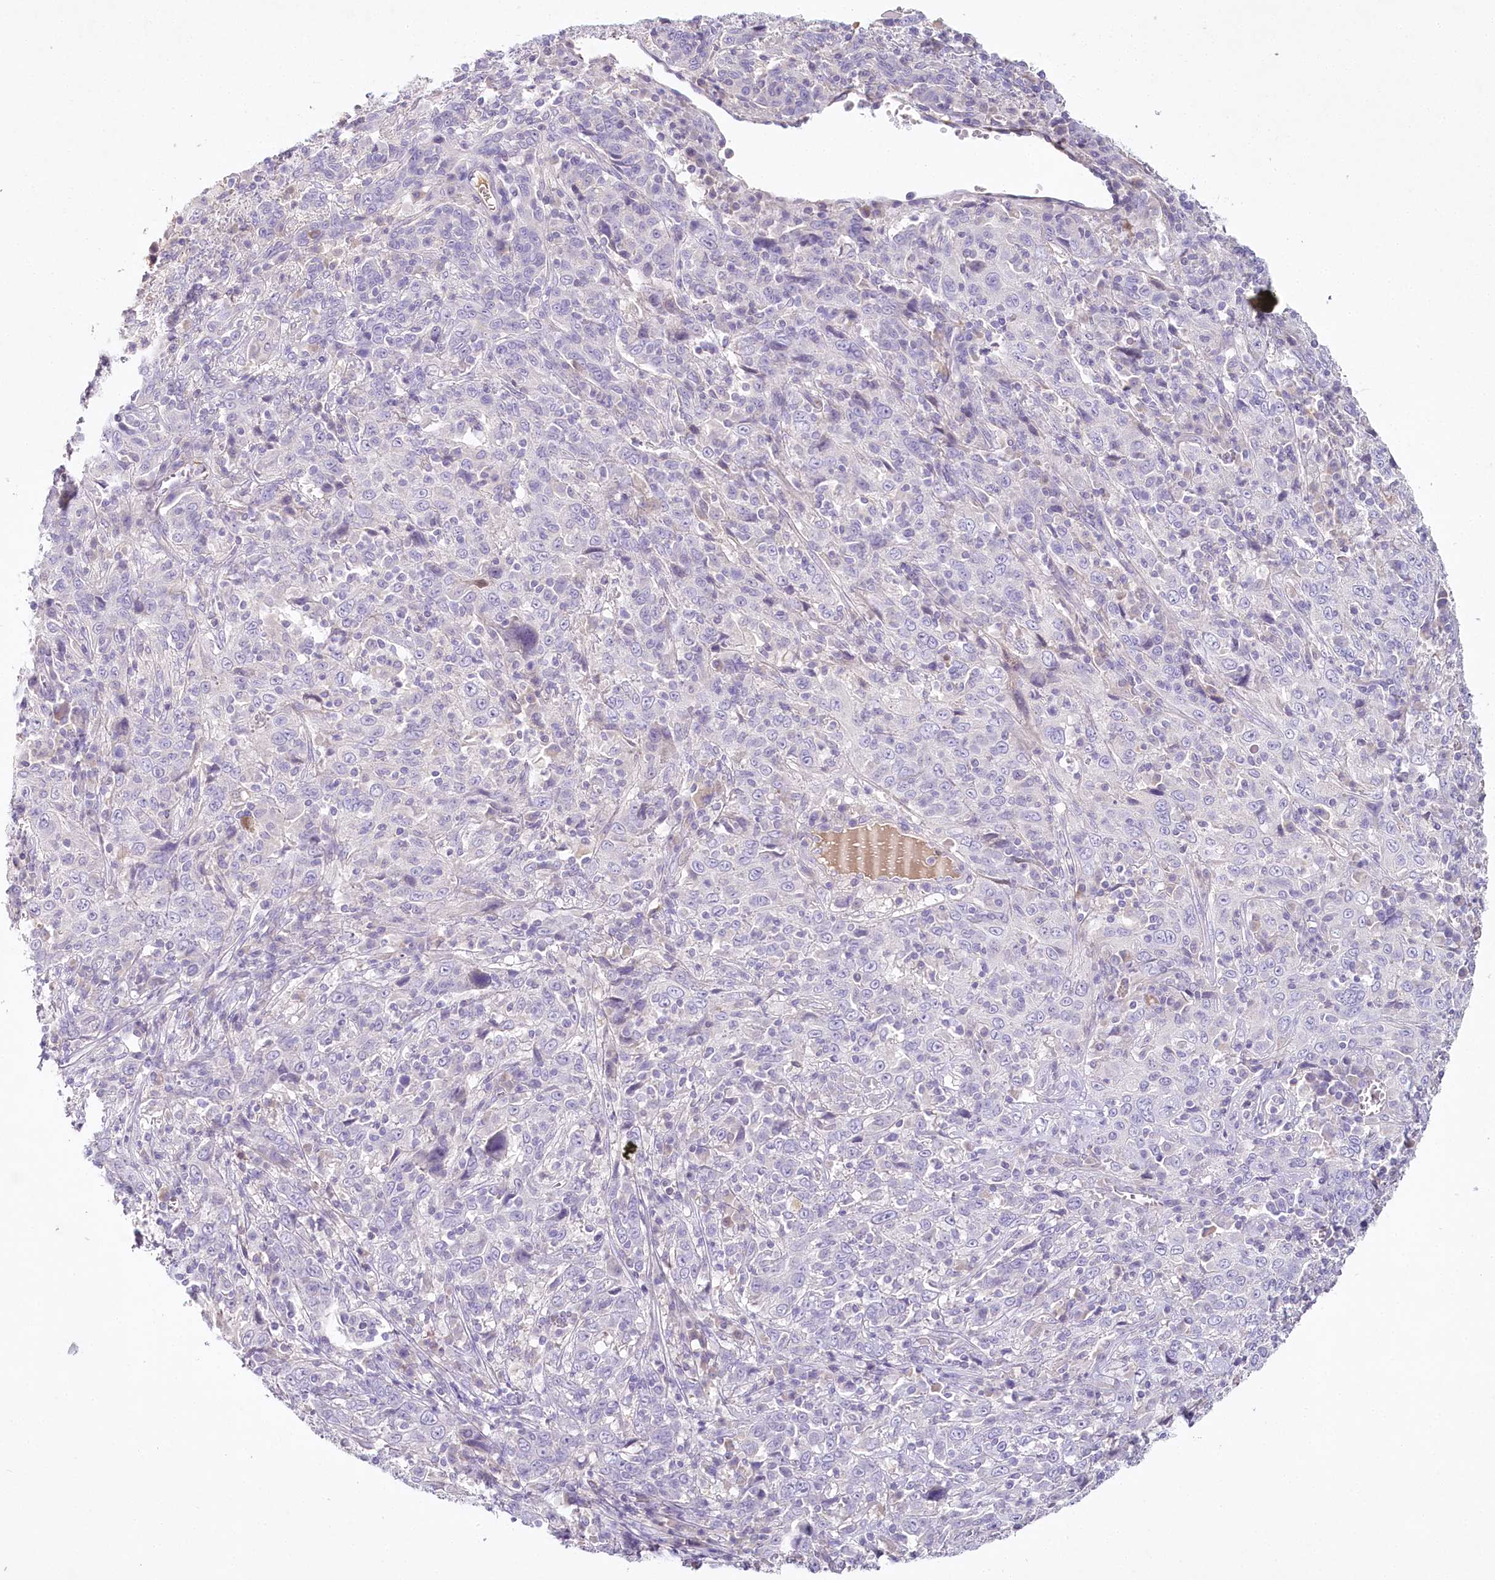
{"staining": {"intensity": "negative", "quantity": "none", "location": "none"}, "tissue": "cervical cancer", "cell_type": "Tumor cells", "image_type": "cancer", "snomed": [{"axis": "morphology", "description": "Squamous cell carcinoma, NOS"}, {"axis": "topography", "description": "Cervix"}], "caption": "Immunohistochemistry (IHC) image of human cervical cancer (squamous cell carcinoma) stained for a protein (brown), which exhibits no staining in tumor cells.", "gene": "HPD", "patient": {"sex": "female", "age": 46}}